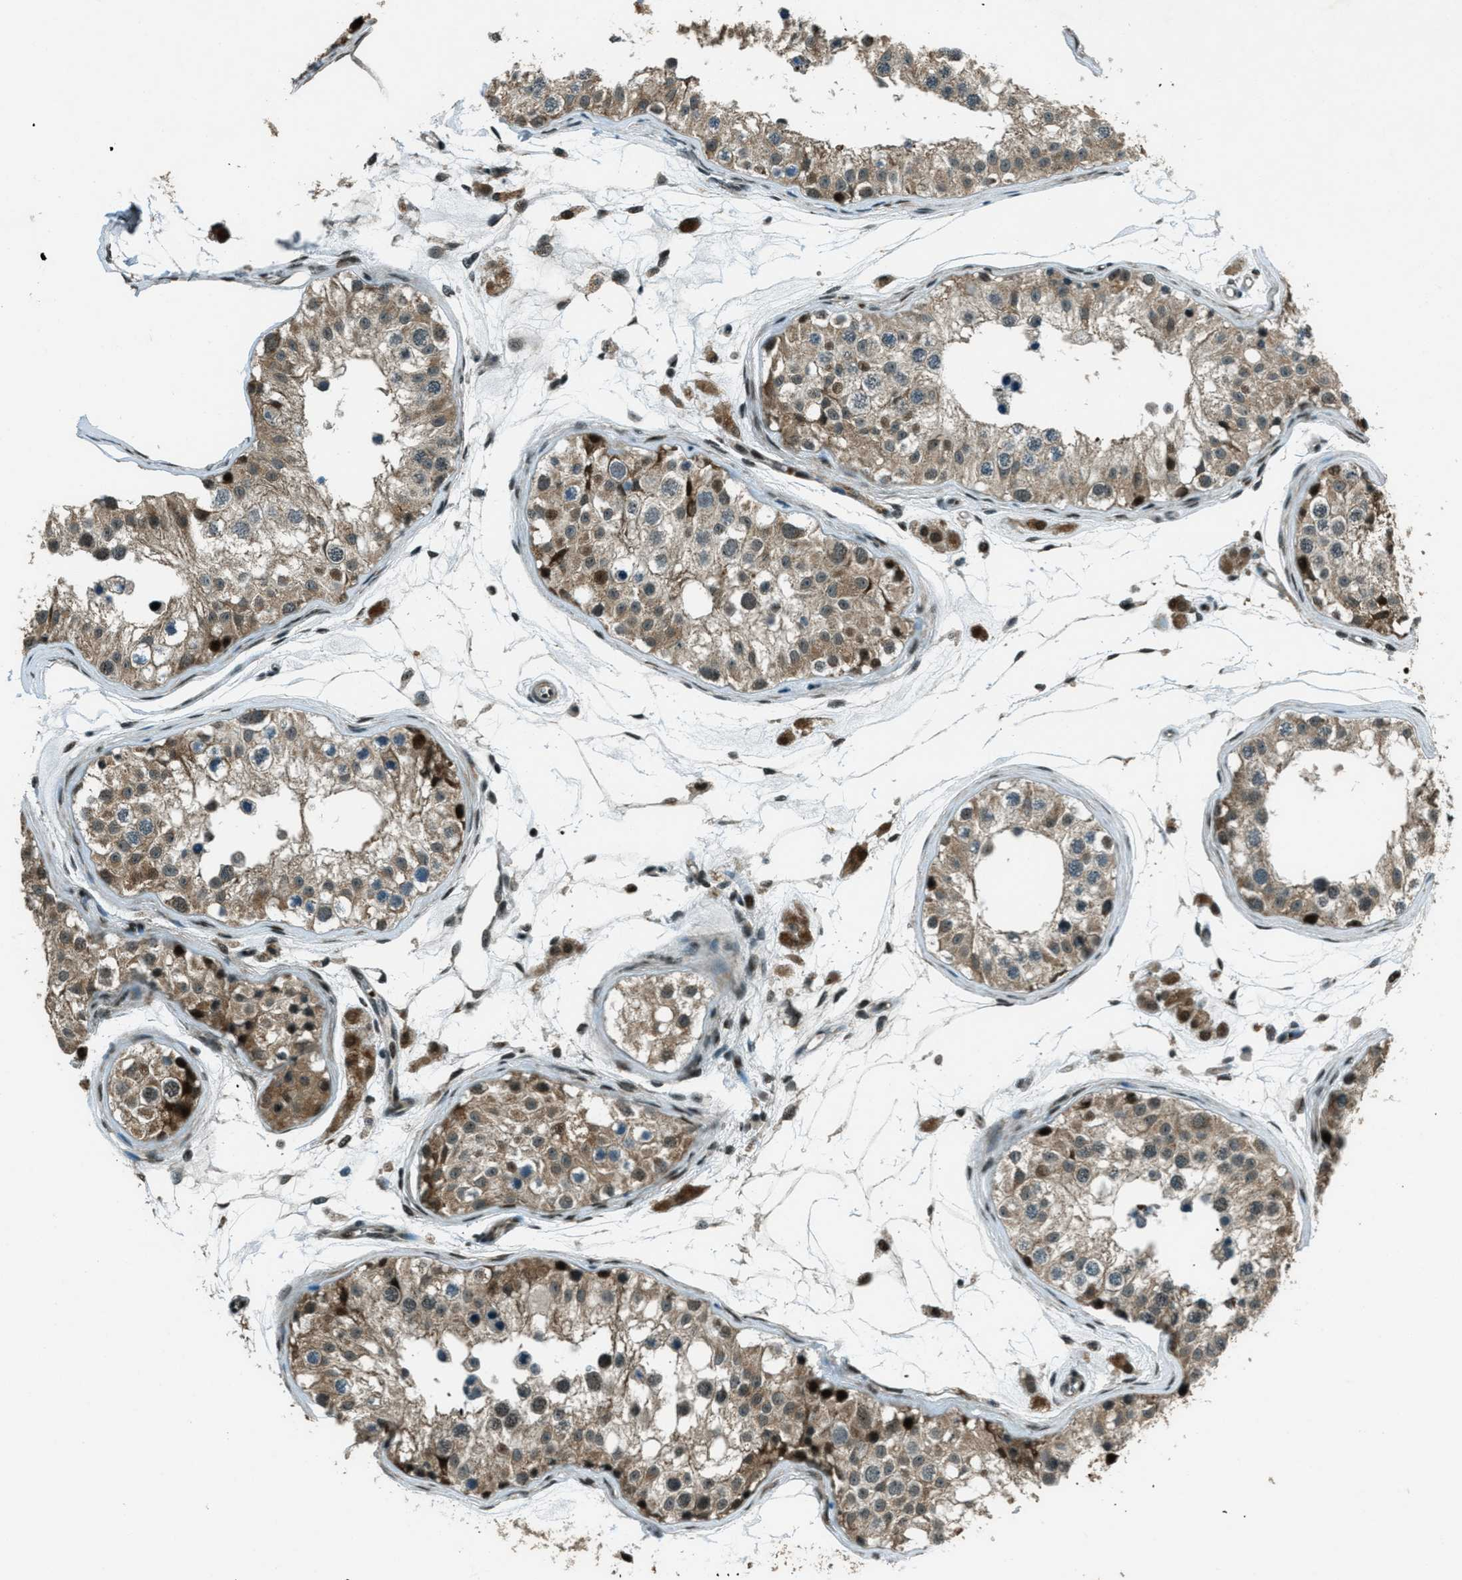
{"staining": {"intensity": "moderate", "quantity": ">75%", "location": "cytoplasmic/membranous,nuclear"}, "tissue": "testis", "cell_type": "Cells in seminiferous ducts", "image_type": "normal", "snomed": [{"axis": "morphology", "description": "Normal tissue, NOS"}, {"axis": "morphology", "description": "Adenocarcinoma, metastatic, NOS"}, {"axis": "topography", "description": "Testis"}], "caption": "IHC histopathology image of benign testis: human testis stained using immunohistochemistry displays medium levels of moderate protein expression localized specifically in the cytoplasmic/membranous,nuclear of cells in seminiferous ducts, appearing as a cytoplasmic/membranous,nuclear brown color.", "gene": "TARDBP", "patient": {"sex": "male", "age": 26}}